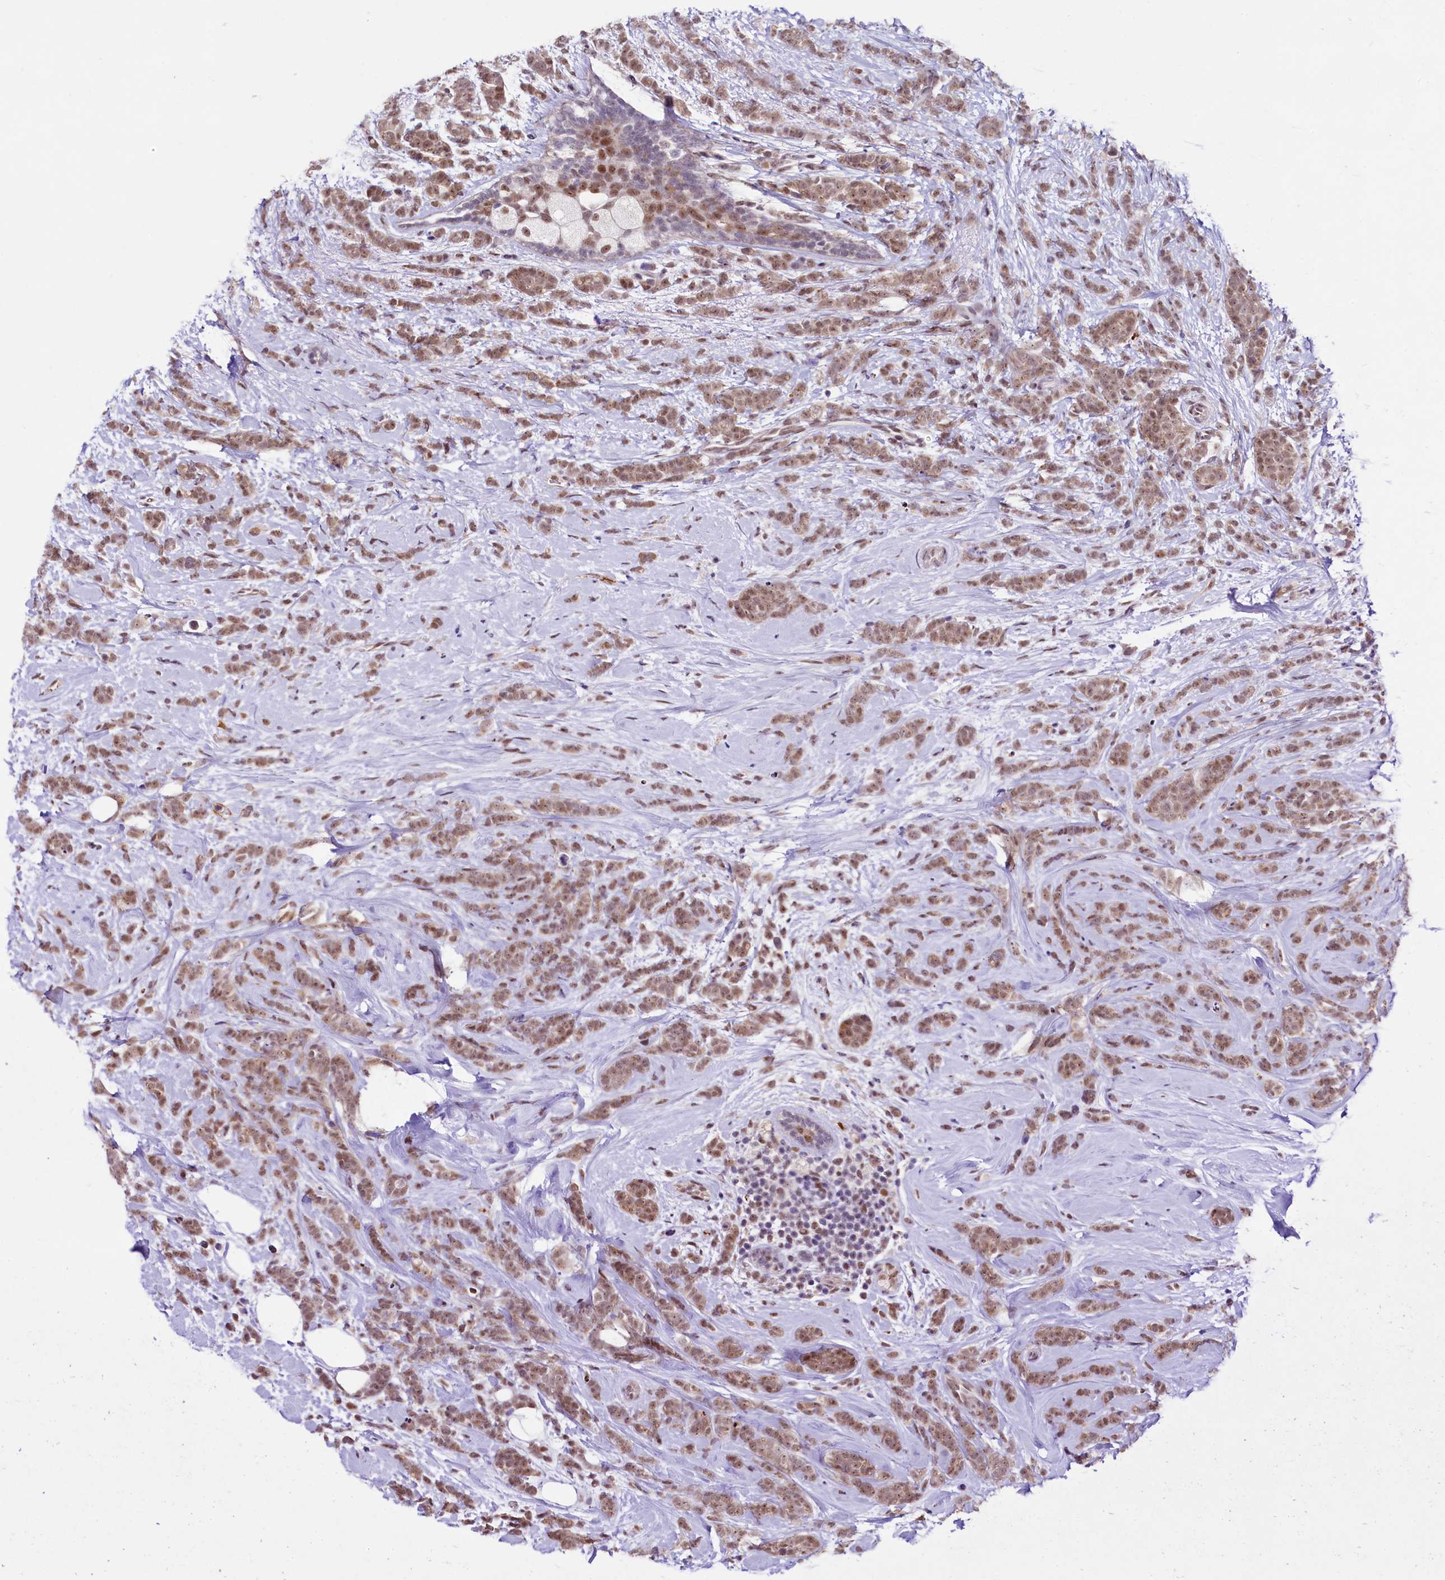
{"staining": {"intensity": "moderate", "quantity": ">75%", "location": "cytoplasmic/membranous,nuclear"}, "tissue": "breast cancer", "cell_type": "Tumor cells", "image_type": "cancer", "snomed": [{"axis": "morphology", "description": "Lobular carcinoma"}, {"axis": "topography", "description": "Breast"}], "caption": "This is an image of immunohistochemistry staining of breast cancer (lobular carcinoma), which shows moderate expression in the cytoplasmic/membranous and nuclear of tumor cells.", "gene": "LEUTX", "patient": {"sex": "female", "age": 58}}